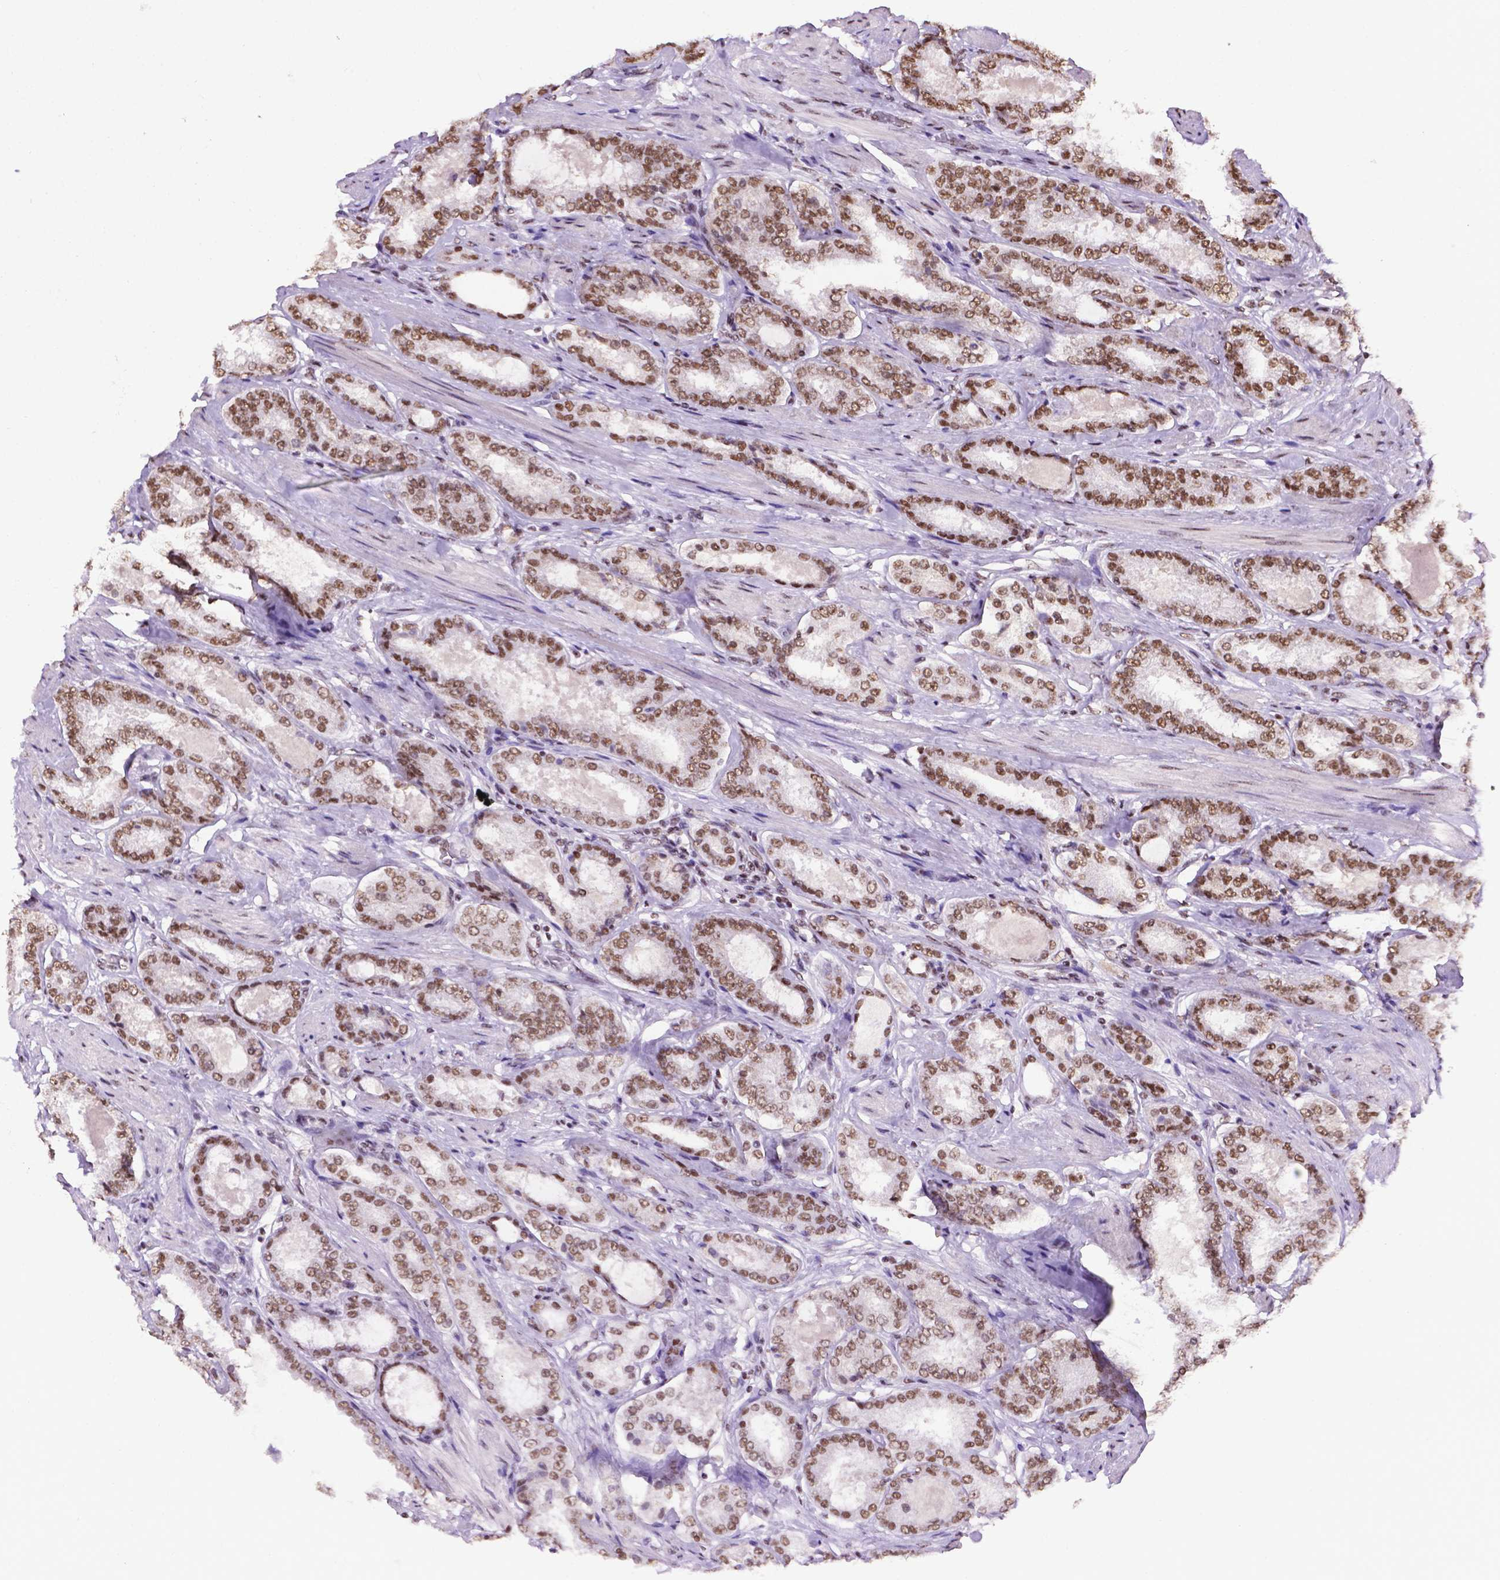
{"staining": {"intensity": "moderate", "quantity": ">75%", "location": "nuclear"}, "tissue": "prostate cancer", "cell_type": "Tumor cells", "image_type": "cancer", "snomed": [{"axis": "morphology", "description": "Adenocarcinoma, High grade"}, {"axis": "topography", "description": "Prostate"}], "caption": "The micrograph shows staining of adenocarcinoma (high-grade) (prostate), revealing moderate nuclear protein positivity (brown color) within tumor cells.", "gene": "CCAR2", "patient": {"sex": "male", "age": 63}}